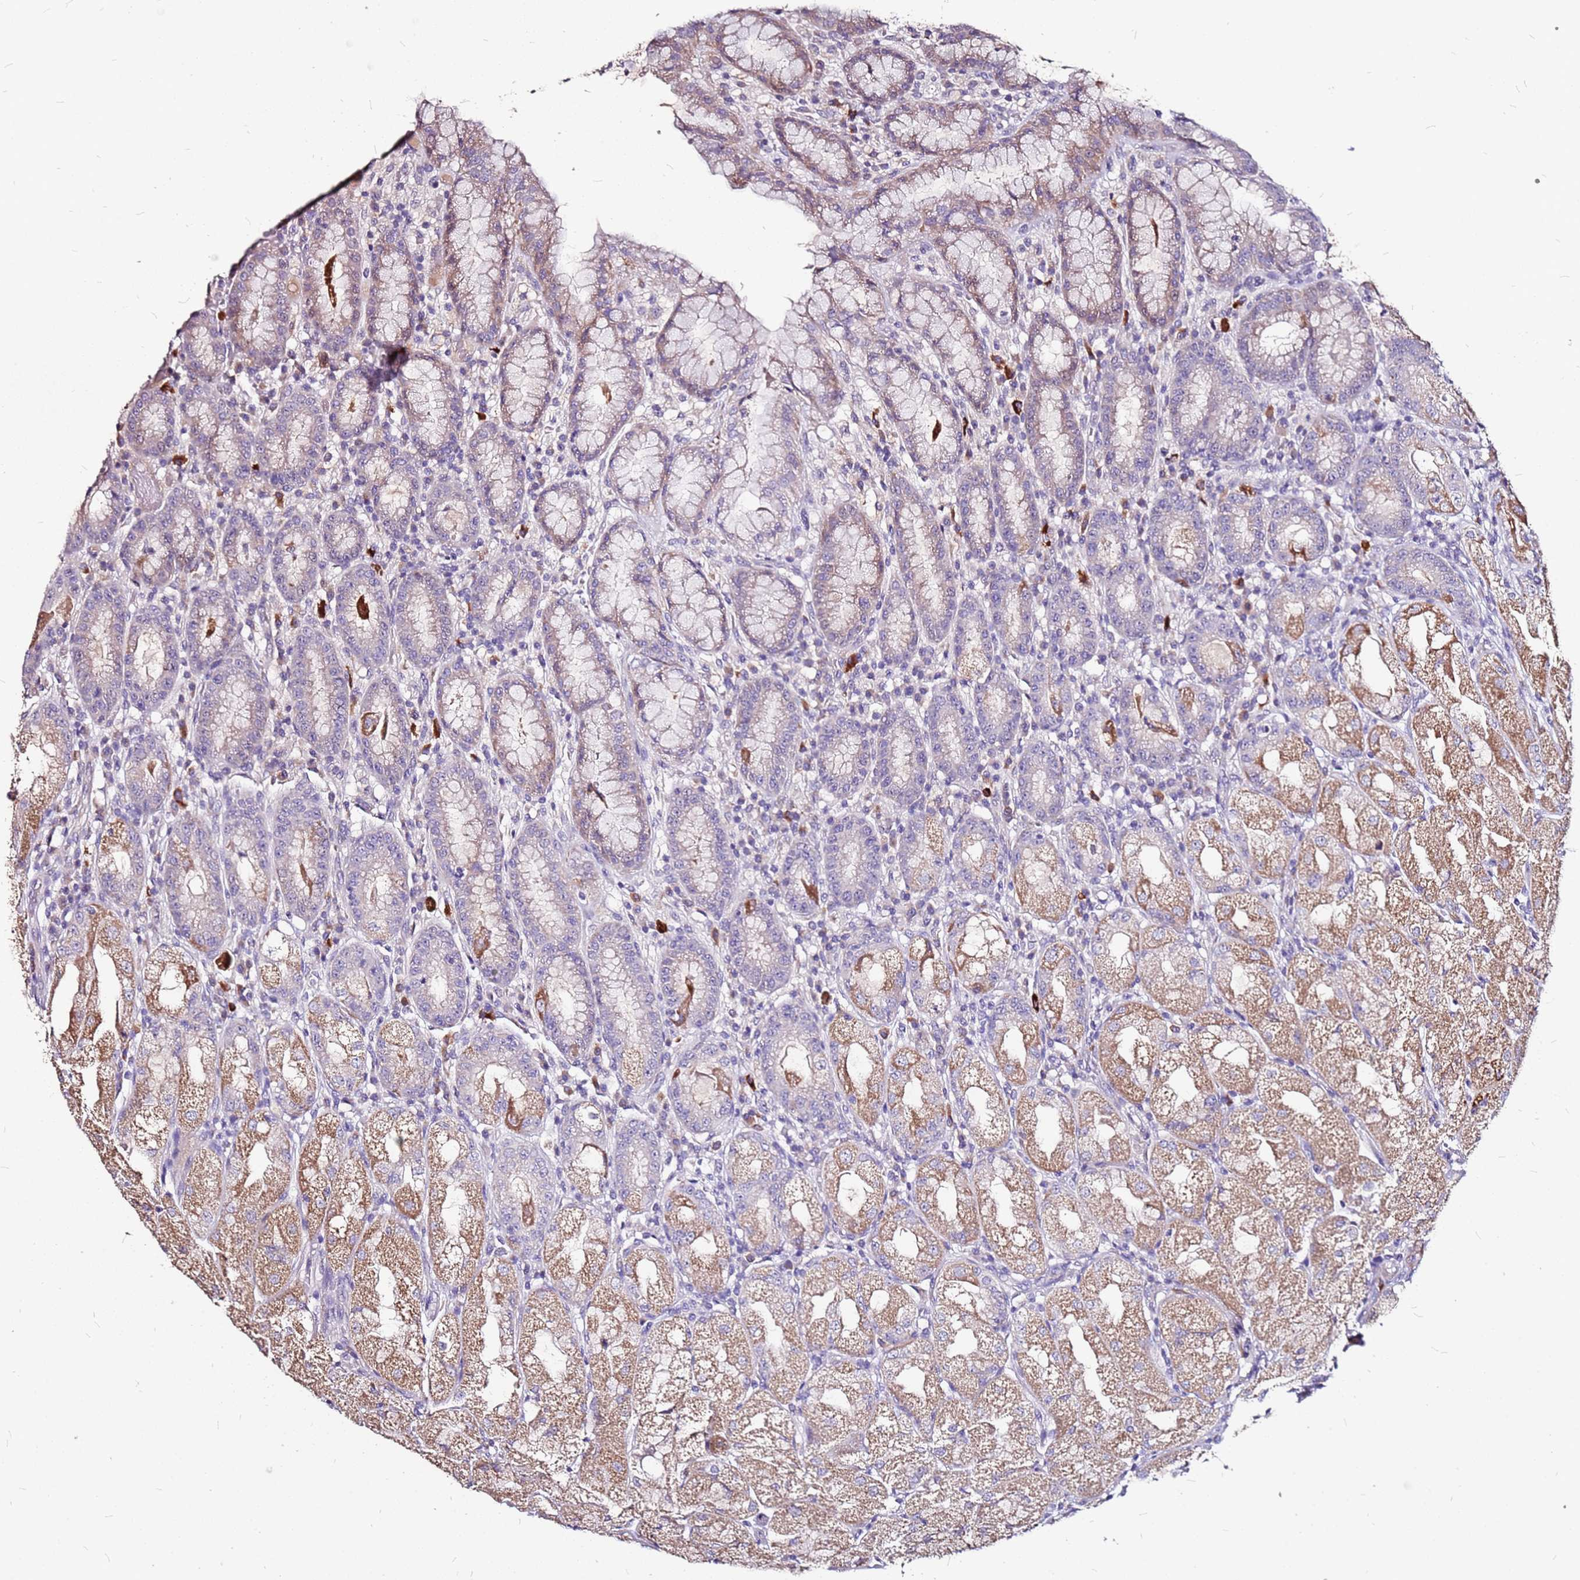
{"staining": {"intensity": "strong", "quantity": "25%-75%", "location": "cytoplasmic/membranous"}, "tissue": "stomach", "cell_type": "Glandular cells", "image_type": "normal", "snomed": [{"axis": "morphology", "description": "Normal tissue, NOS"}, {"axis": "topography", "description": "Stomach, upper"}], "caption": "This is a photomicrograph of IHC staining of normal stomach, which shows strong expression in the cytoplasmic/membranous of glandular cells.", "gene": "DCDC2C", "patient": {"sex": "male", "age": 52}}